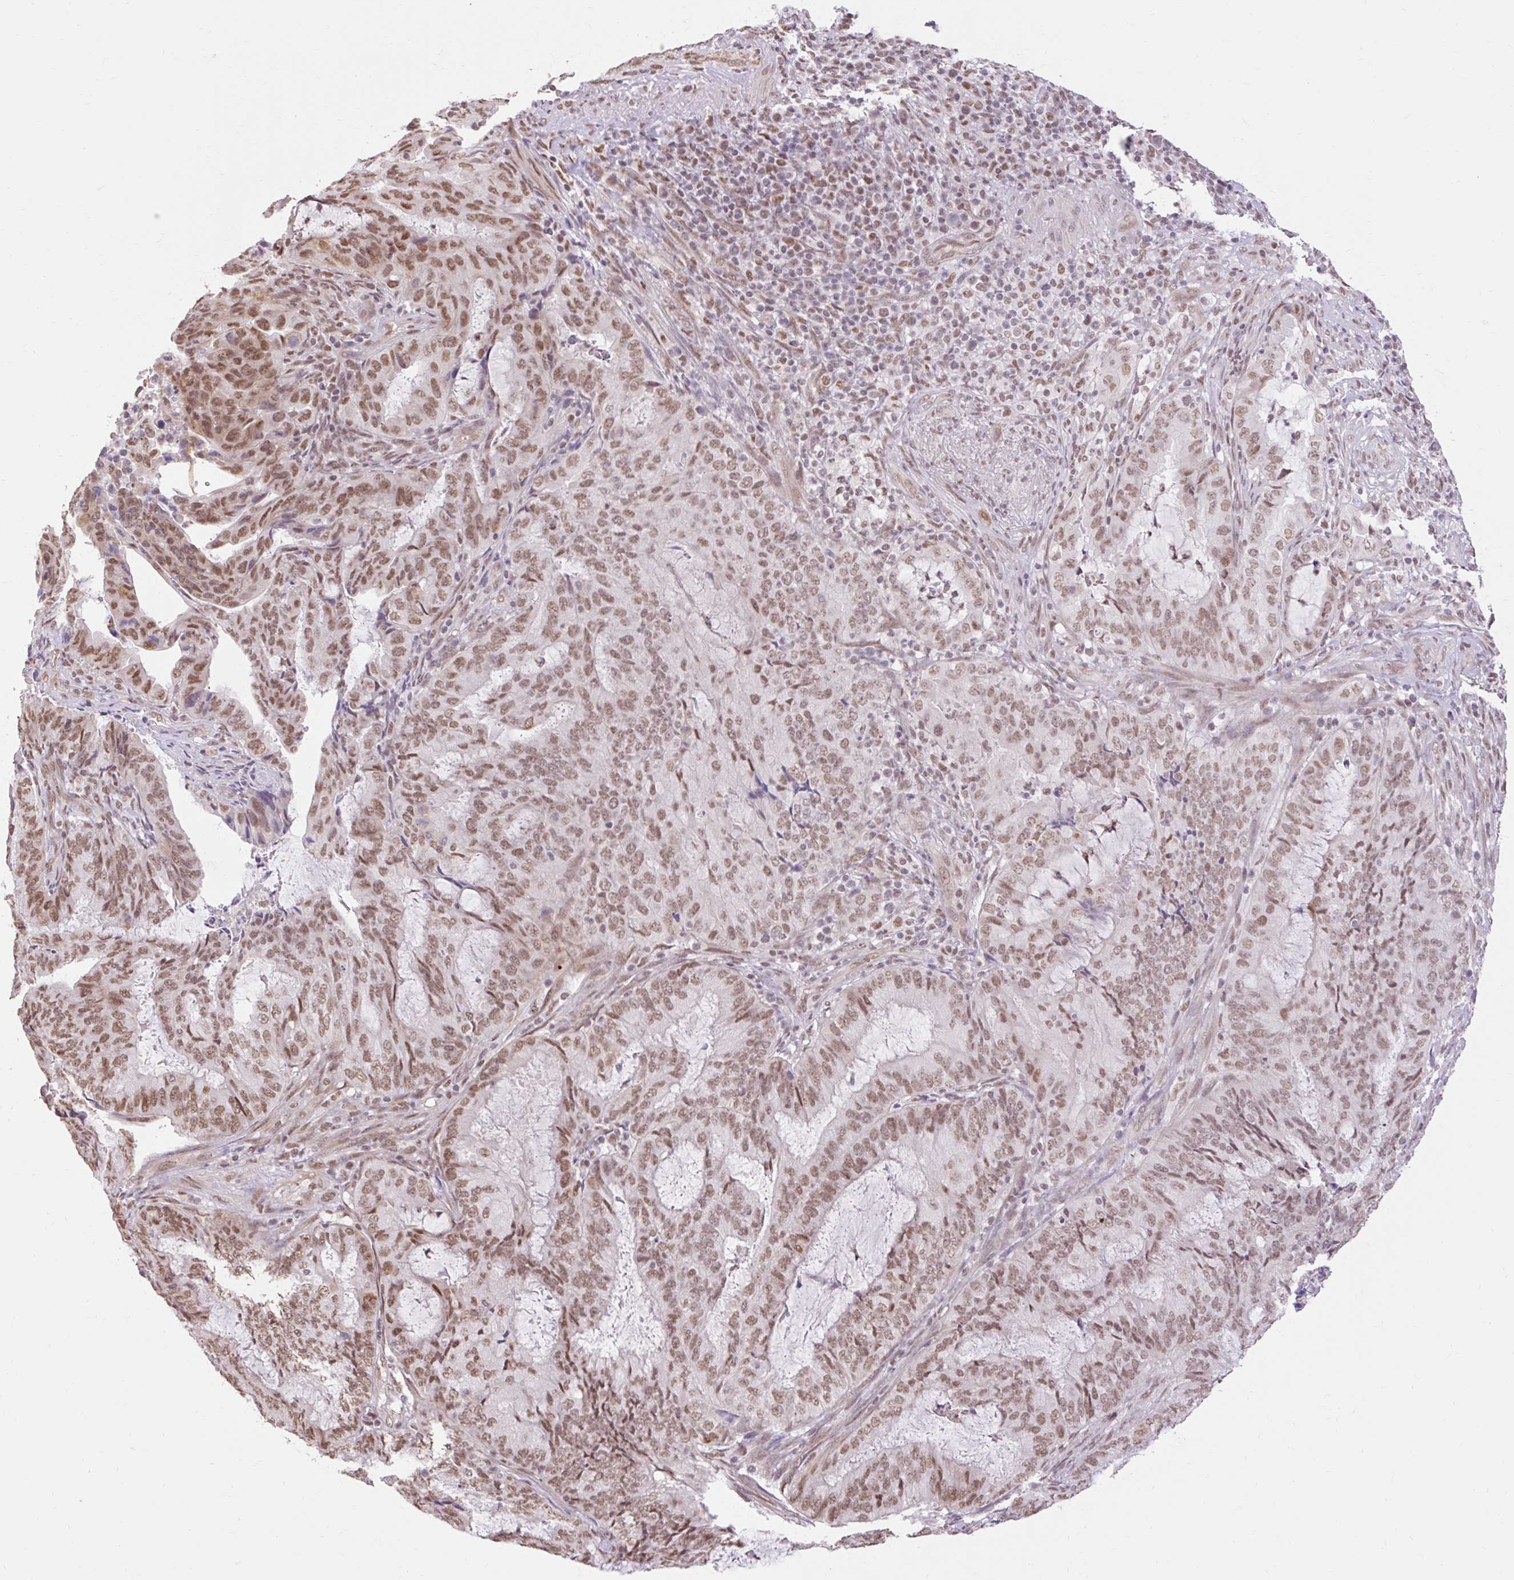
{"staining": {"intensity": "moderate", "quantity": ">75%", "location": "nuclear"}, "tissue": "endometrial cancer", "cell_type": "Tumor cells", "image_type": "cancer", "snomed": [{"axis": "morphology", "description": "Adenocarcinoma, NOS"}, {"axis": "topography", "description": "Endometrium"}], "caption": "Endometrial adenocarcinoma stained for a protein demonstrates moderate nuclear positivity in tumor cells.", "gene": "NPIPB12", "patient": {"sex": "female", "age": 51}}